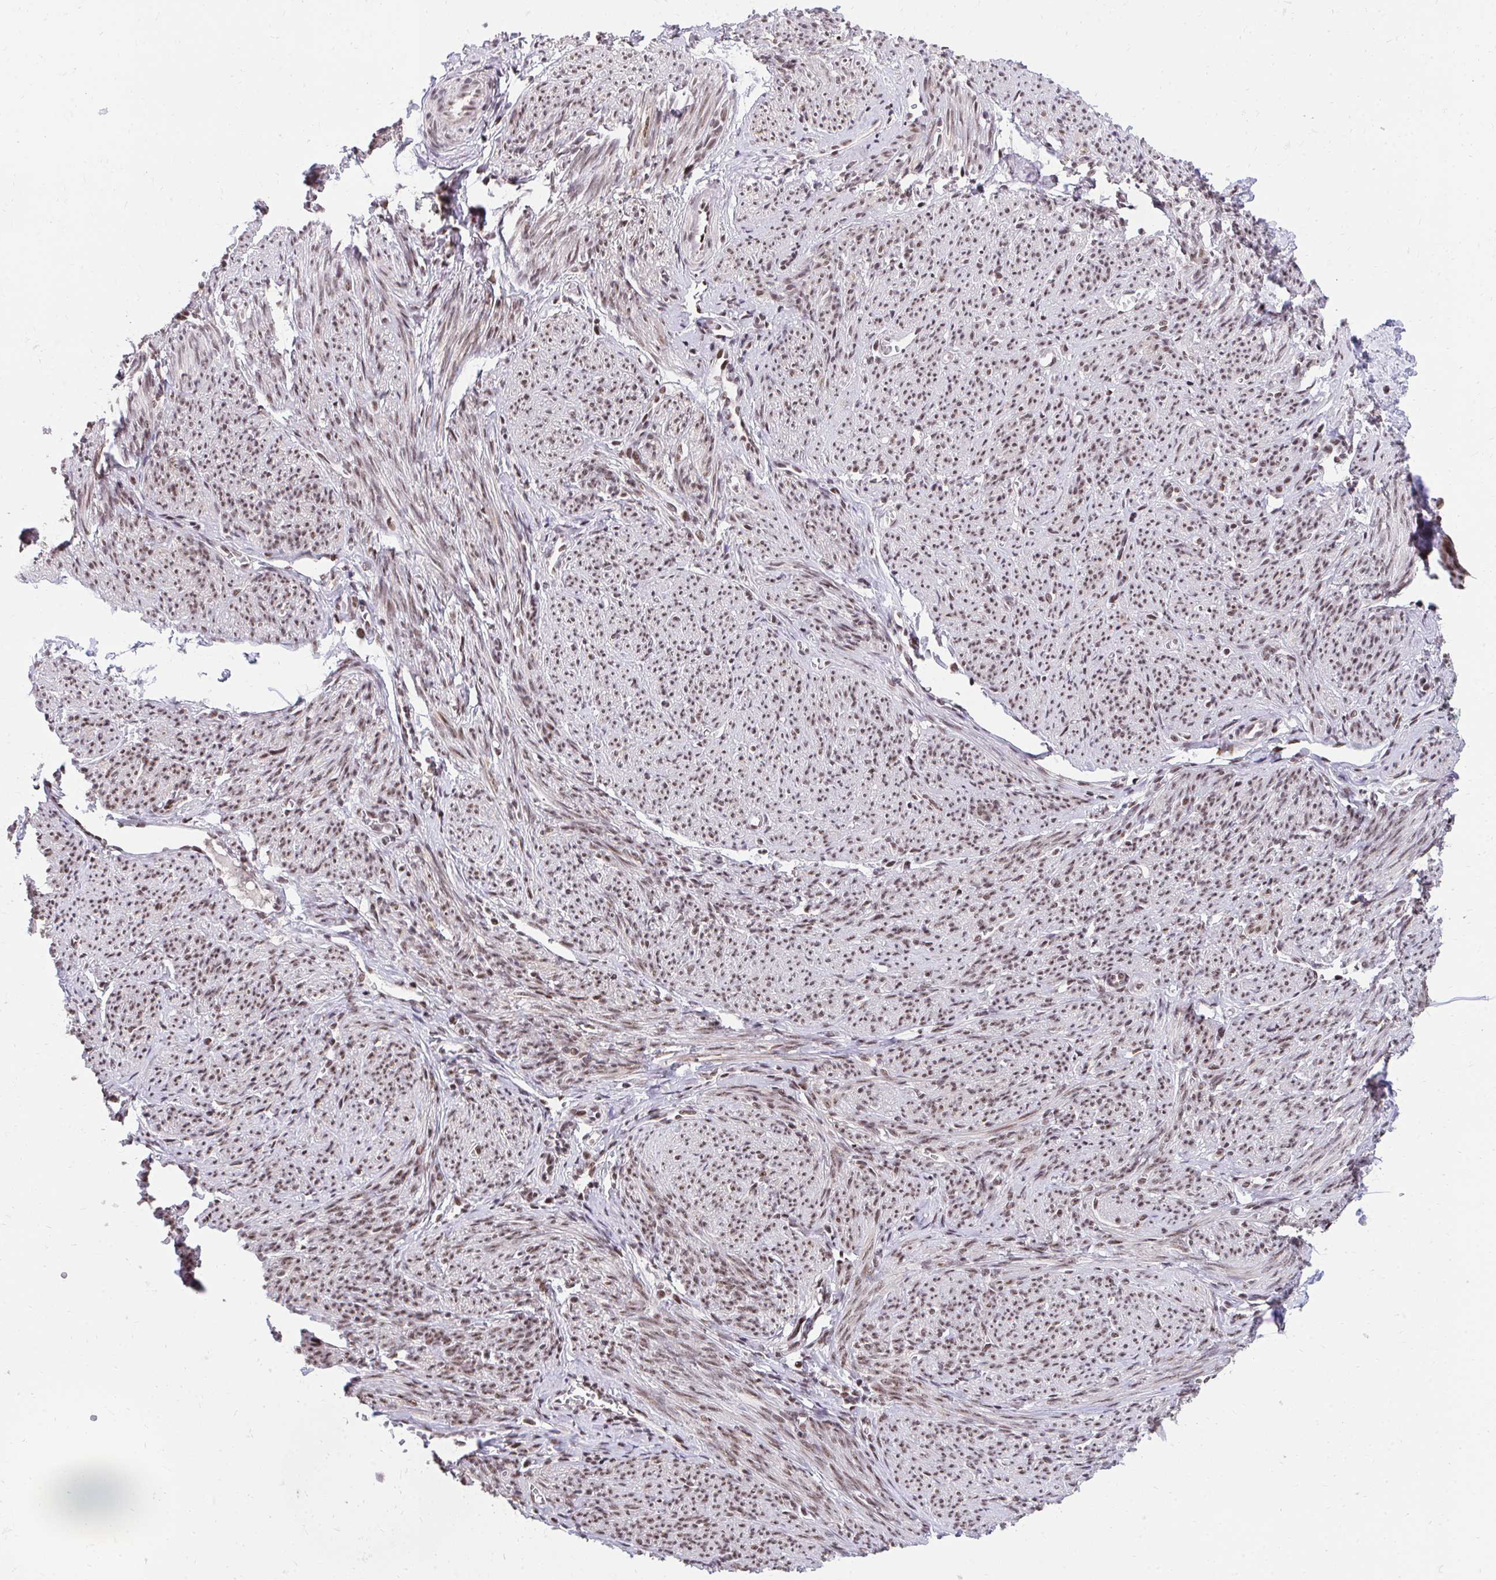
{"staining": {"intensity": "moderate", "quantity": ">75%", "location": "nuclear"}, "tissue": "smooth muscle", "cell_type": "Smooth muscle cells", "image_type": "normal", "snomed": [{"axis": "morphology", "description": "Normal tissue, NOS"}, {"axis": "topography", "description": "Smooth muscle"}], "caption": "Immunohistochemistry micrograph of normal smooth muscle: smooth muscle stained using immunohistochemistry (IHC) displays medium levels of moderate protein expression localized specifically in the nuclear of smooth muscle cells, appearing as a nuclear brown color.", "gene": "SYNE4", "patient": {"sex": "female", "age": 65}}